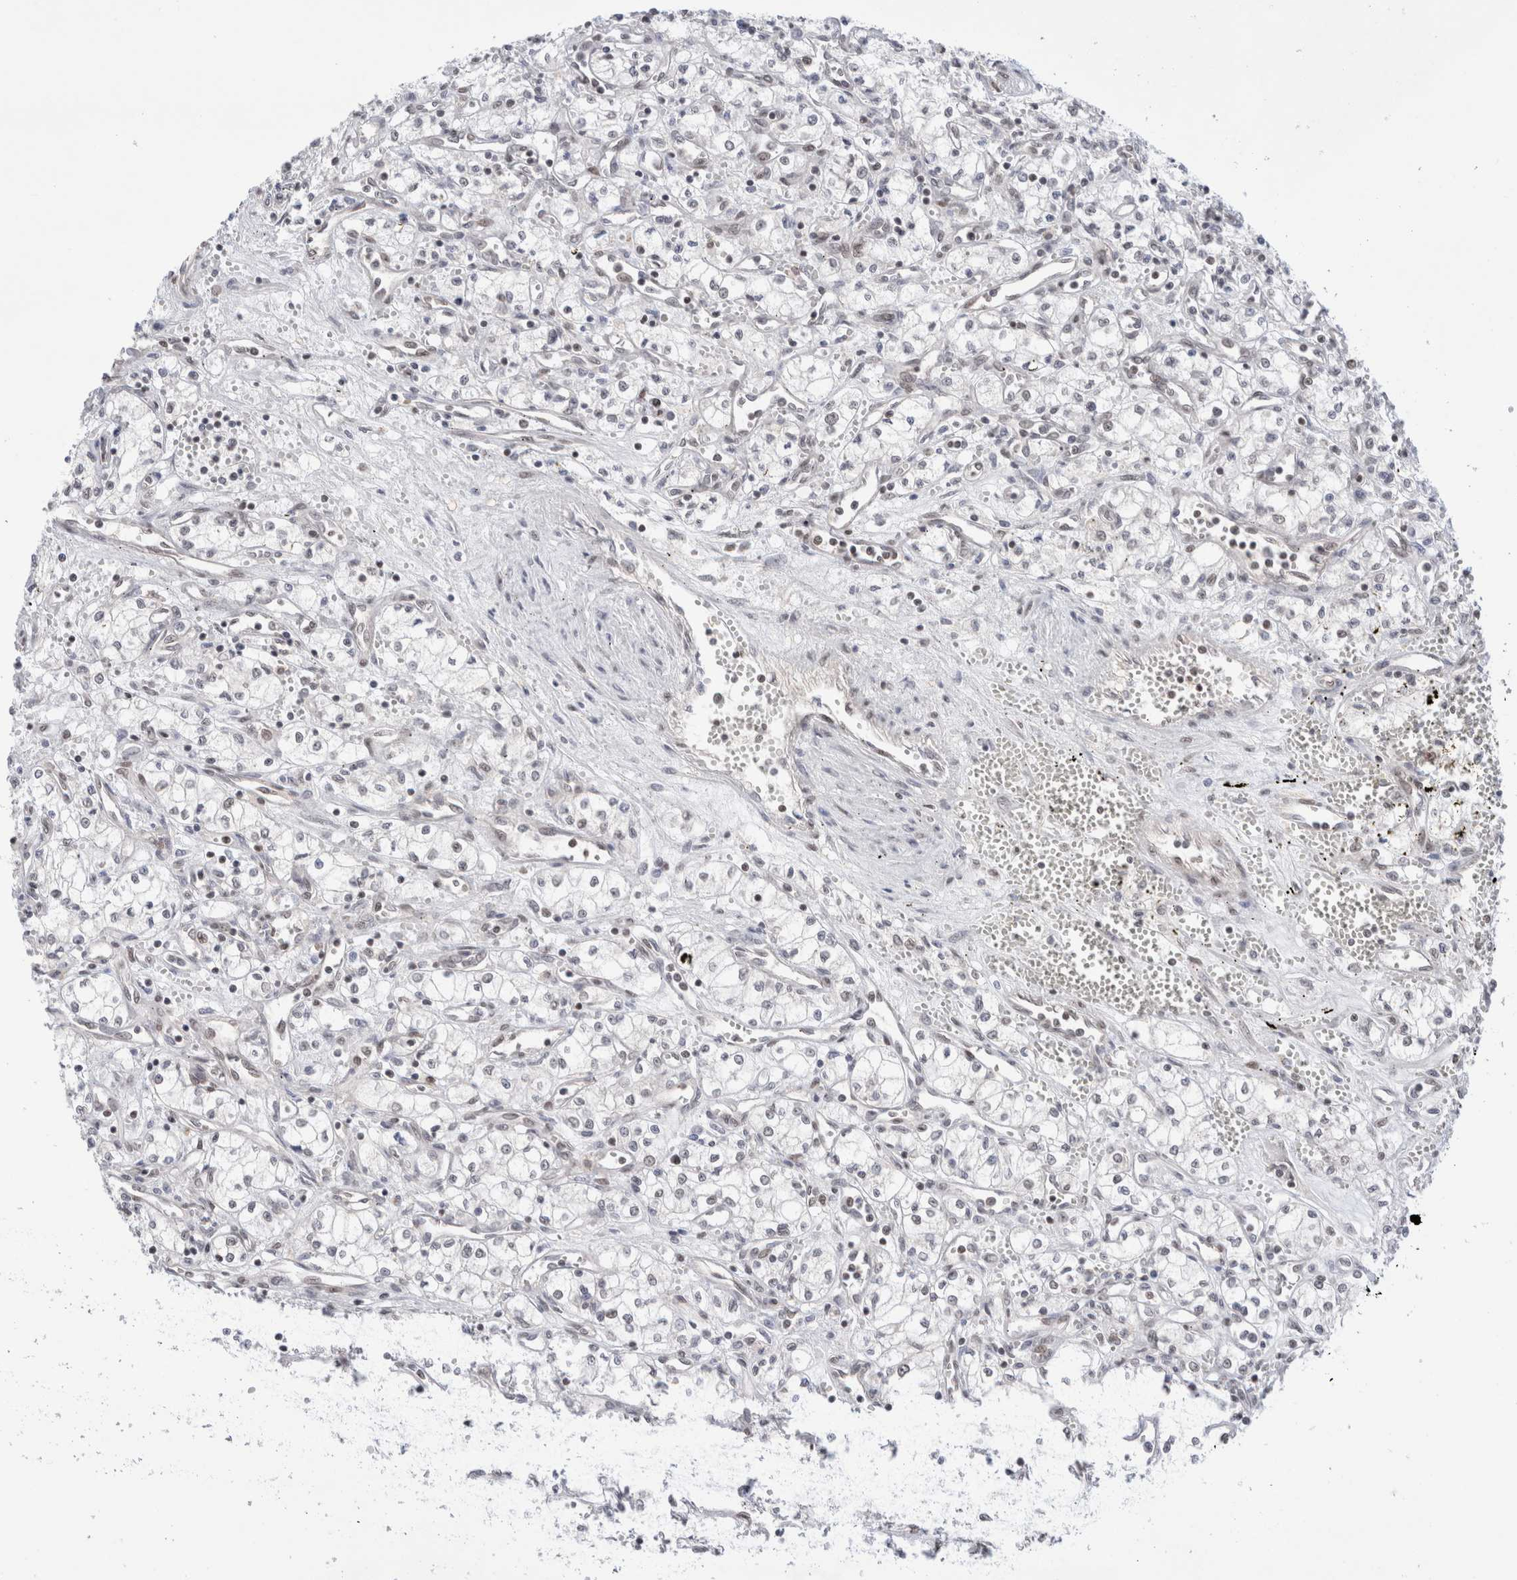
{"staining": {"intensity": "negative", "quantity": "none", "location": "none"}, "tissue": "renal cancer", "cell_type": "Tumor cells", "image_type": "cancer", "snomed": [{"axis": "morphology", "description": "Adenocarcinoma, NOS"}, {"axis": "topography", "description": "Kidney"}], "caption": "Image shows no protein staining in tumor cells of renal cancer (adenocarcinoma) tissue.", "gene": "GATAD2A", "patient": {"sex": "male", "age": 59}}